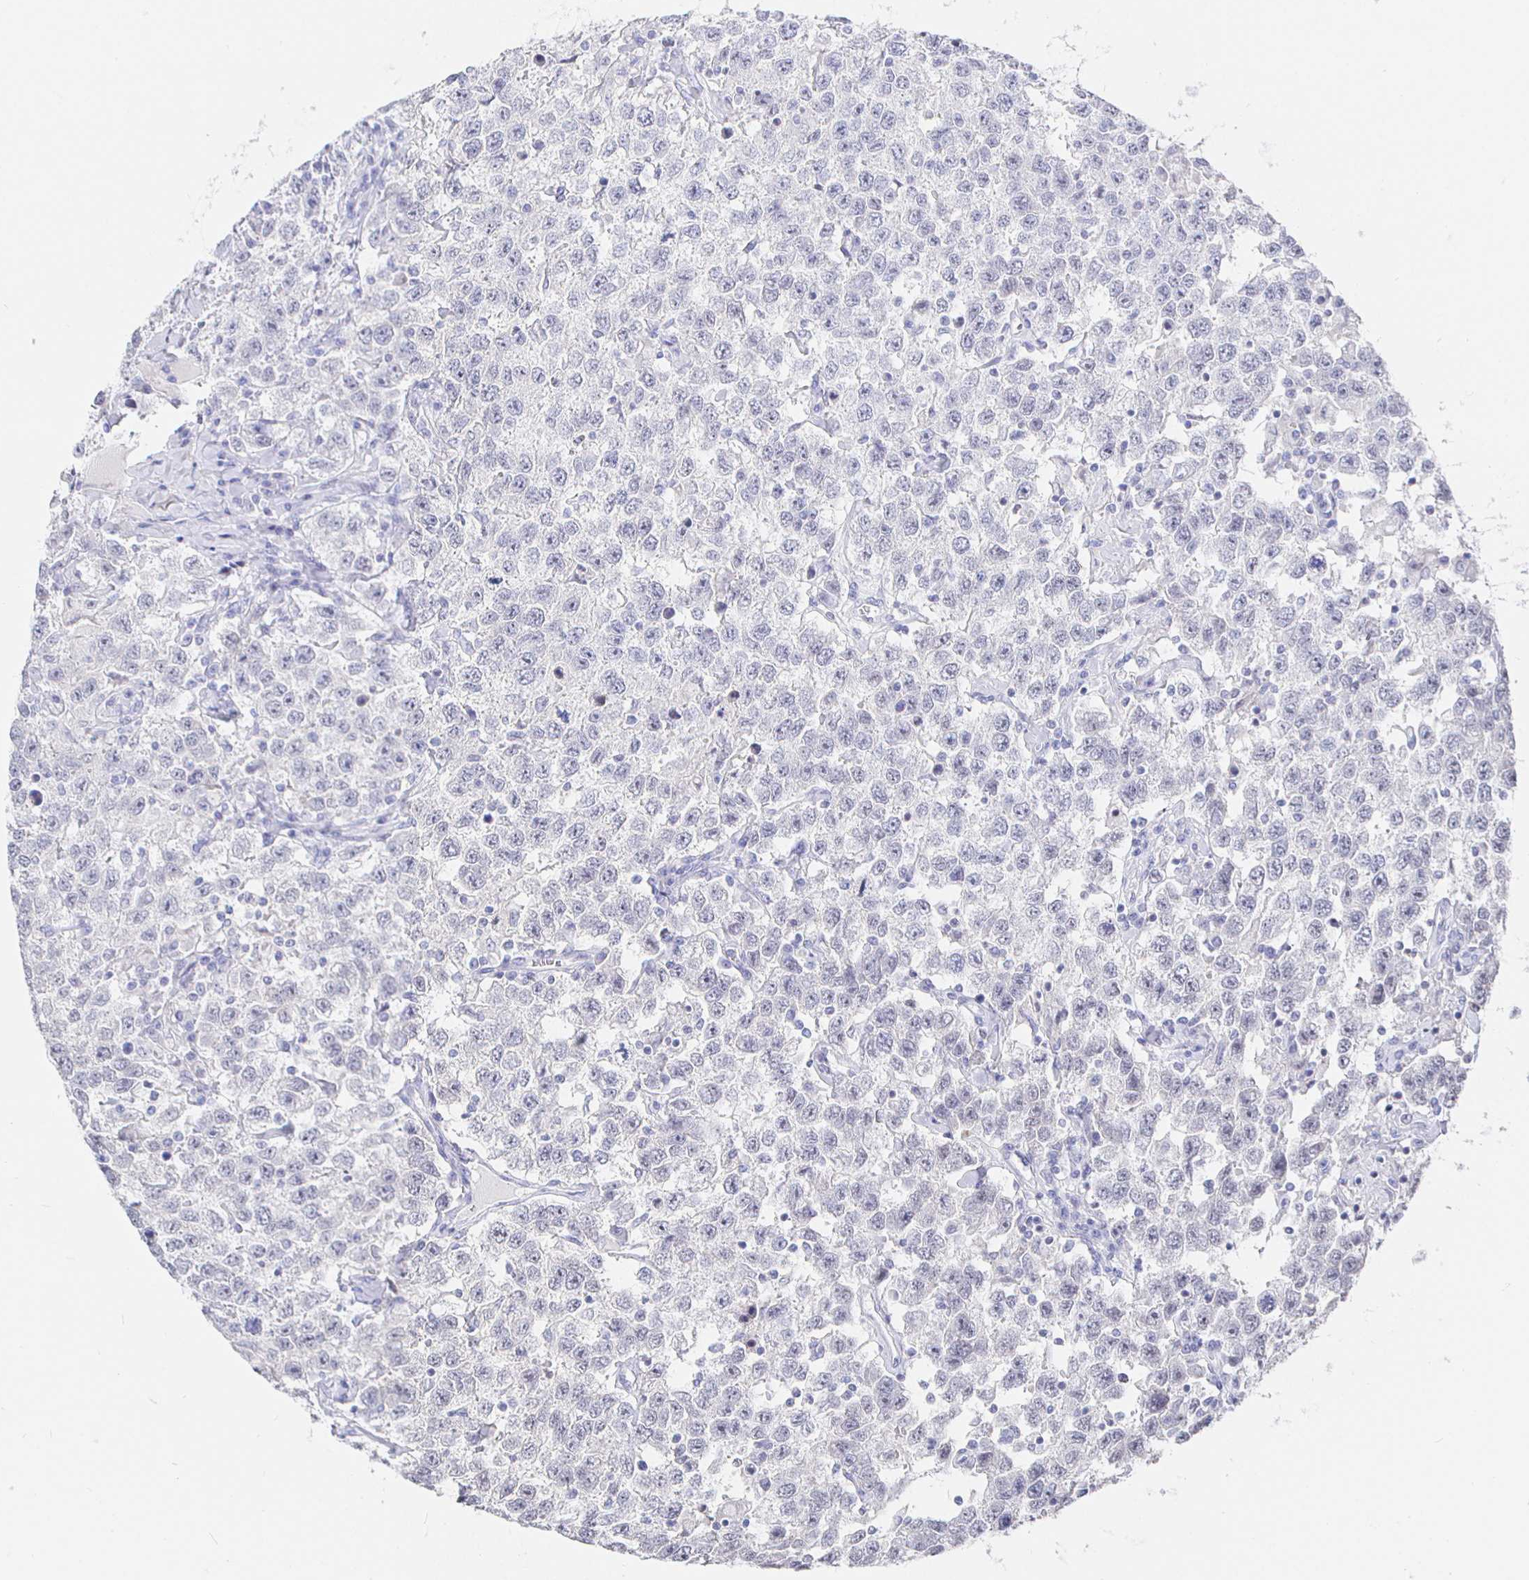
{"staining": {"intensity": "negative", "quantity": "none", "location": "none"}, "tissue": "testis cancer", "cell_type": "Tumor cells", "image_type": "cancer", "snomed": [{"axis": "morphology", "description": "Seminoma, NOS"}, {"axis": "topography", "description": "Testis"}], "caption": "High magnification brightfield microscopy of seminoma (testis) stained with DAB (brown) and counterstained with hematoxylin (blue): tumor cells show no significant staining.", "gene": "LRRC23", "patient": {"sex": "male", "age": 41}}